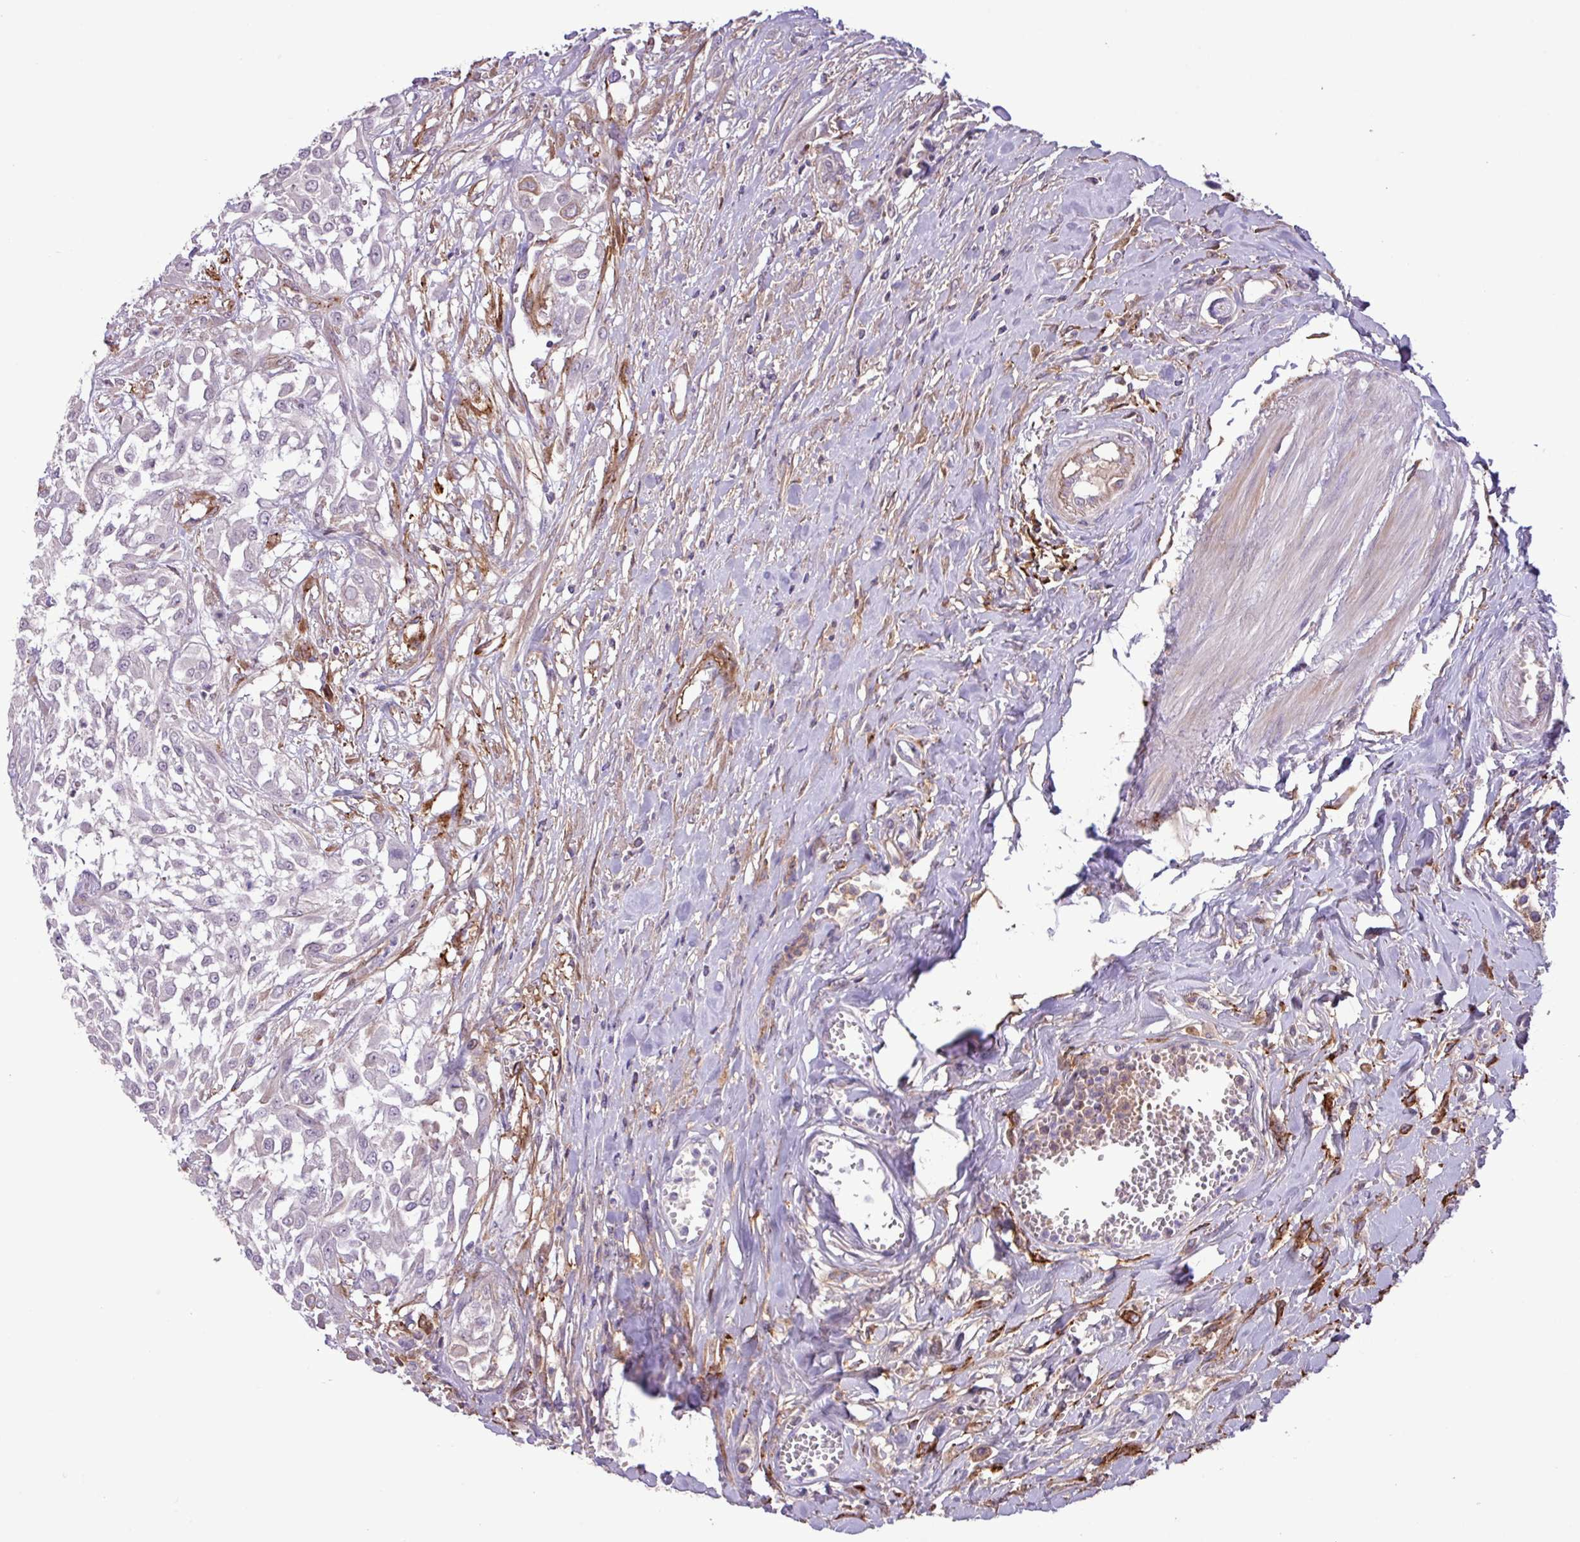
{"staining": {"intensity": "moderate", "quantity": "<25%", "location": "cytoplasmic/membranous"}, "tissue": "urothelial cancer", "cell_type": "Tumor cells", "image_type": "cancer", "snomed": [{"axis": "morphology", "description": "Urothelial carcinoma, High grade"}, {"axis": "topography", "description": "Urinary bladder"}], "caption": "Tumor cells reveal low levels of moderate cytoplasmic/membranous expression in approximately <25% of cells in urothelial cancer.", "gene": "CD248", "patient": {"sex": "male", "age": 57}}